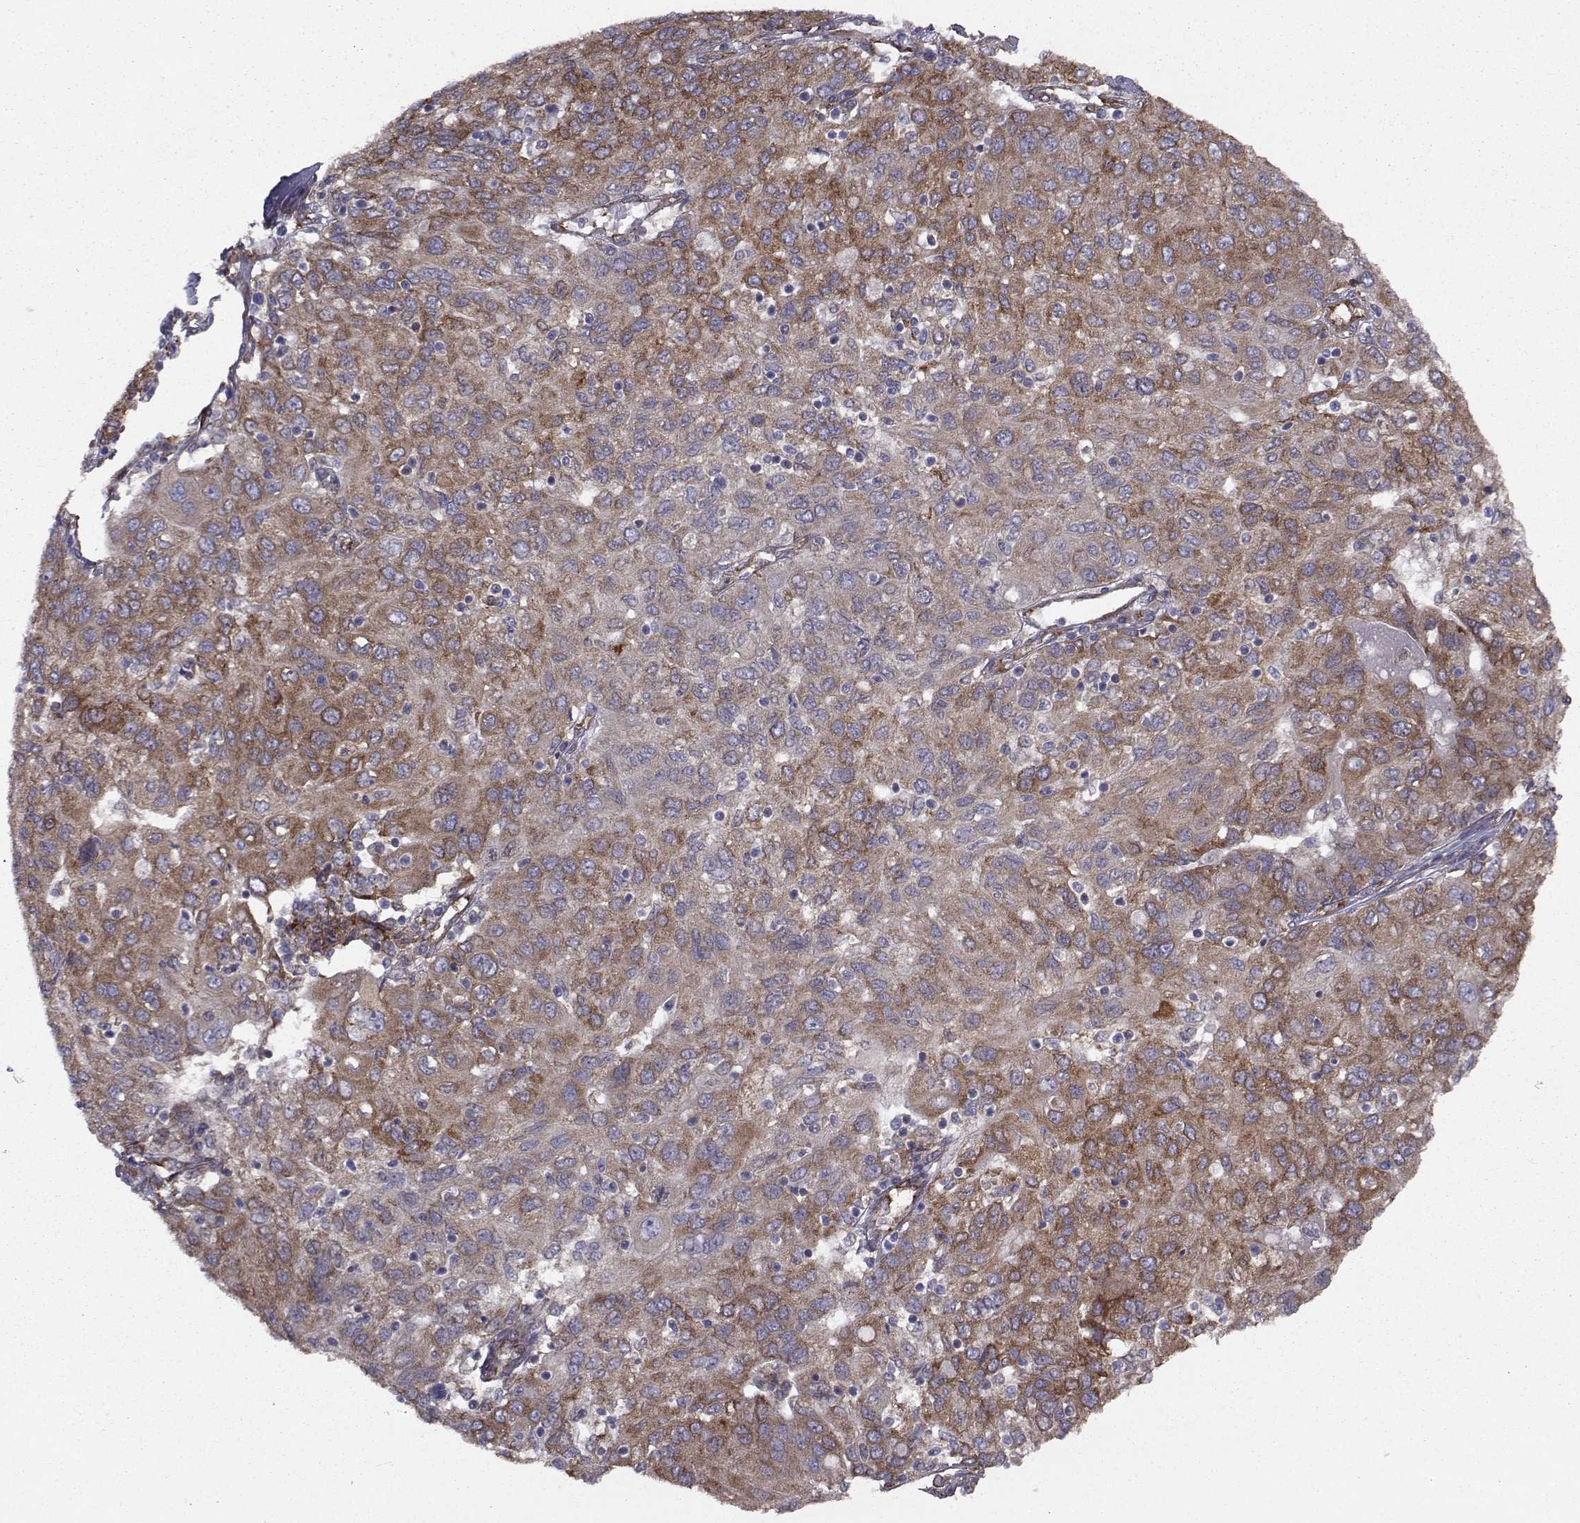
{"staining": {"intensity": "strong", "quantity": "25%-75%", "location": "cytoplasmic/membranous"}, "tissue": "ovarian cancer", "cell_type": "Tumor cells", "image_type": "cancer", "snomed": [{"axis": "morphology", "description": "Carcinoma, endometroid"}, {"axis": "topography", "description": "Ovary"}], "caption": "This photomicrograph demonstrates immunohistochemistry staining of human ovarian cancer (endometroid carcinoma), with high strong cytoplasmic/membranous positivity in about 25%-75% of tumor cells.", "gene": "TRIP10", "patient": {"sex": "female", "age": 50}}